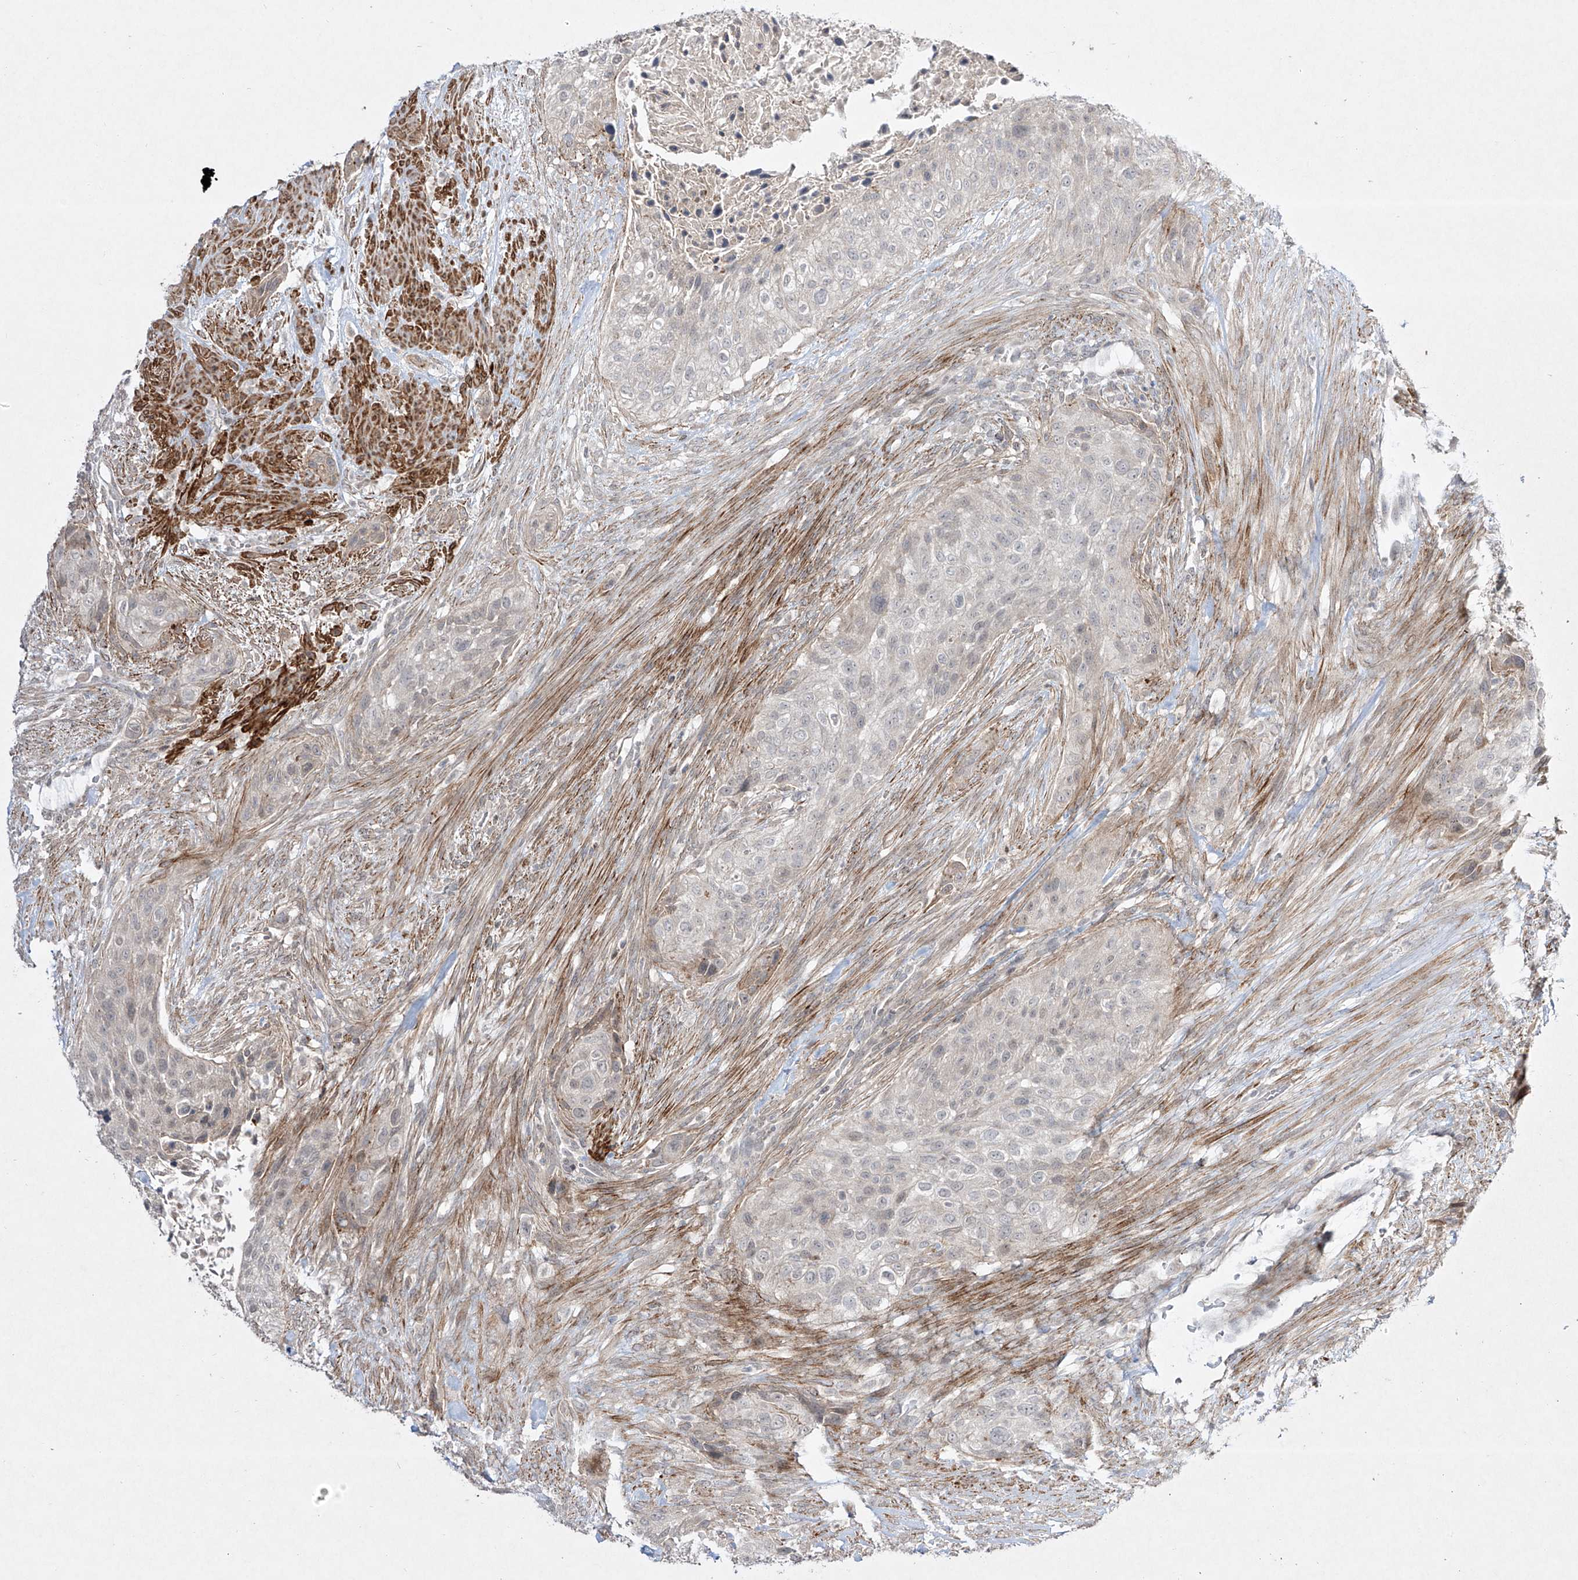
{"staining": {"intensity": "weak", "quantity": "<25%", "location": "cytoplasmic/membranous"}, "tissue": "urothelial cancer", "cell_type": "Tumor cells", "image_type": "cancer", "snomed": [{"axis": "morphology", "description": "Urothelial carcinoma, High grade"}, {"axis": "topography", "description": "Urinary bladder"}], "caption": "A histopathology image of human urothelial carcinoma (high-grade) is negative for staining in tumor cells.", "gene": "KDM1B", "patient": {"sex": "male", "age": 35}}